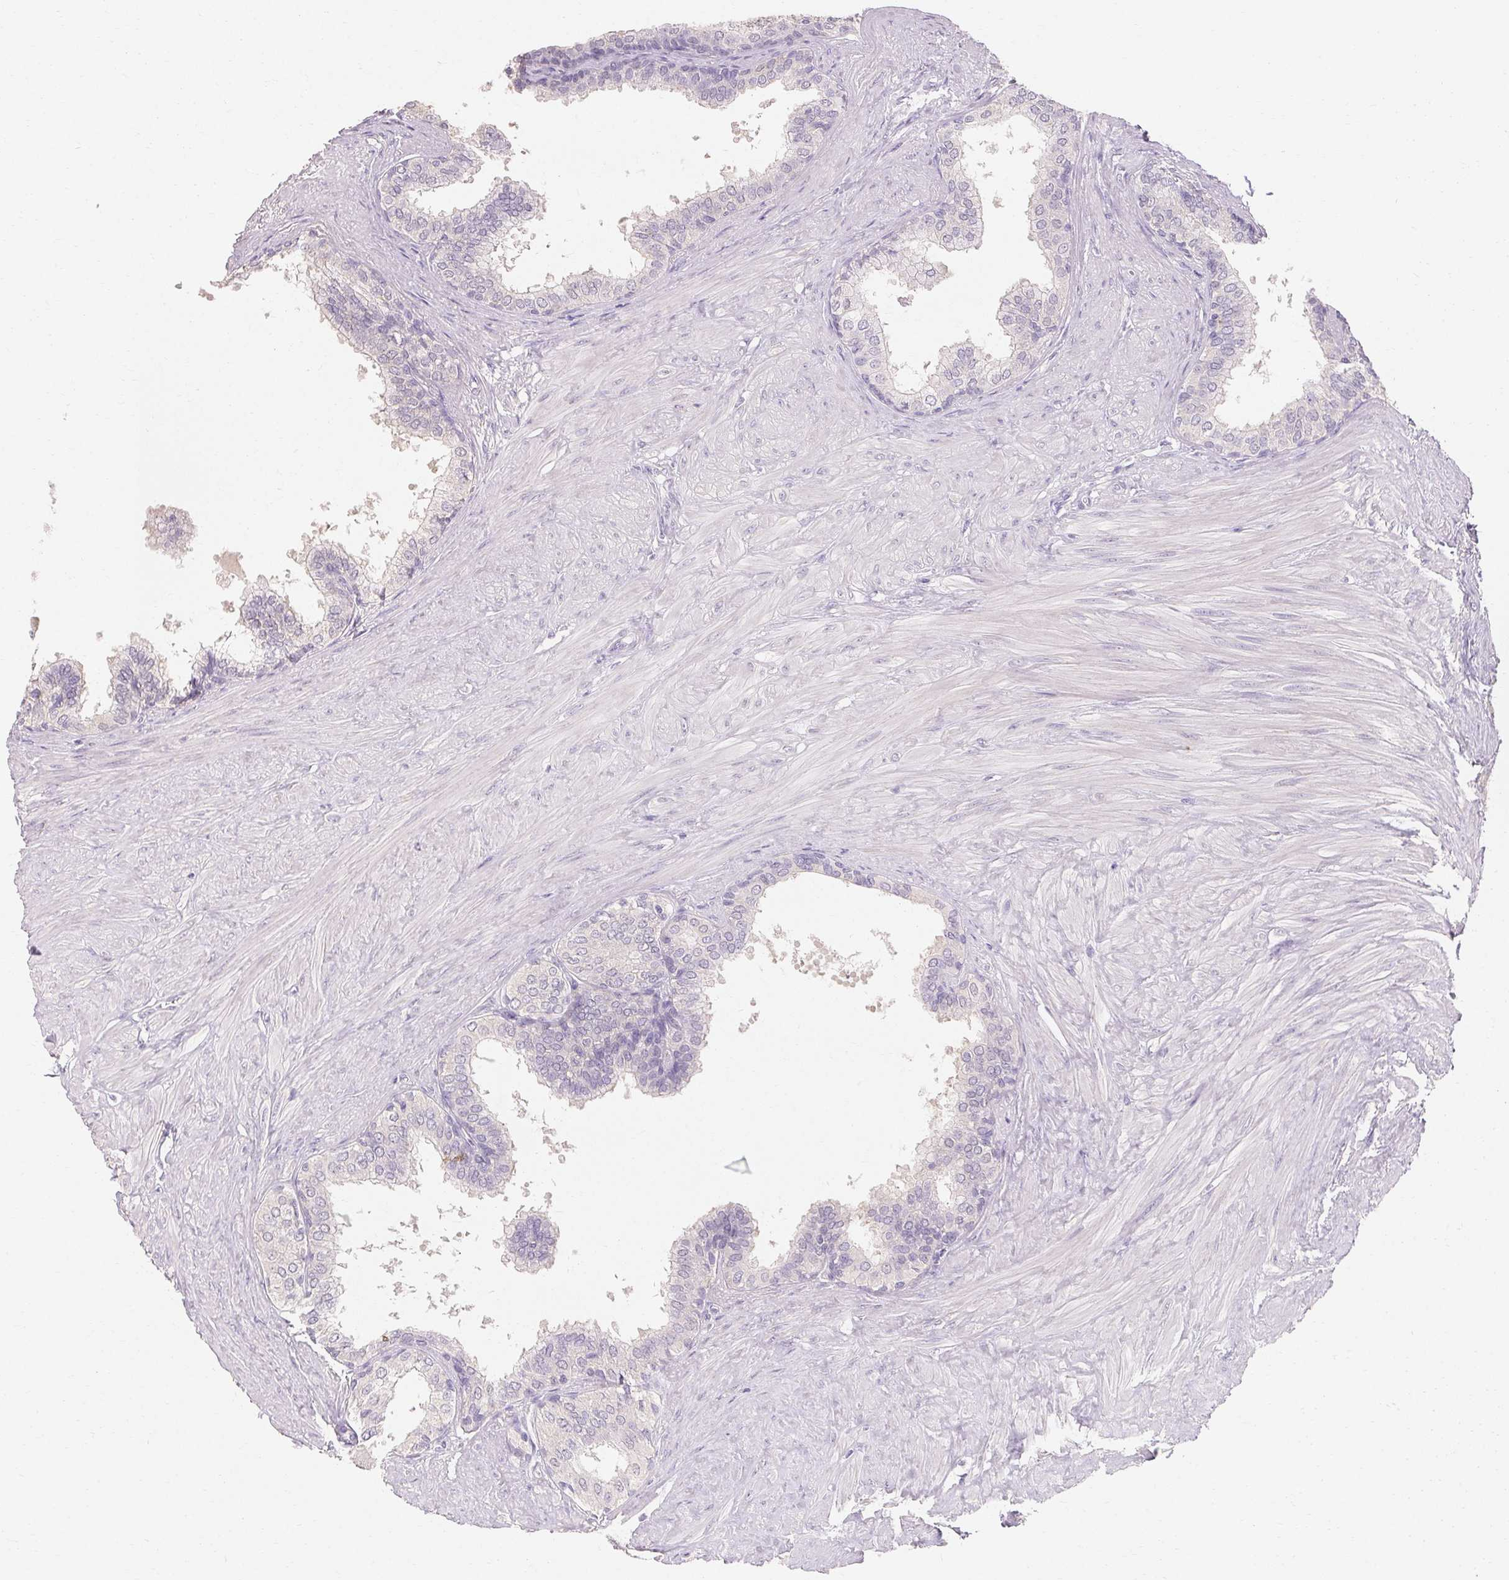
{"staining": {"intensity": "negative", "quantity": "none", "location": "none"}, "tissue": "prostate", "cell_type": "Glandular cells", "image_type": "normal", "snomed": [{"axis": "morphology", "description": "Normal tissue, NOS"}, {"axis": "topography", "description": "Prostate"}, {"axis": "topography", "description": "Peripheral nerve tissue"}], "caption": "A photomicrograph of prostate stained for a protein reveals no brown staining in glandular cells. (Brightfield microscopy of DAB (3,3'-diaminobenzidine) immunohistochemistry at high magnification).", "gene": "MAP7D2", "patient": {"sex": "male", "age": 55}}